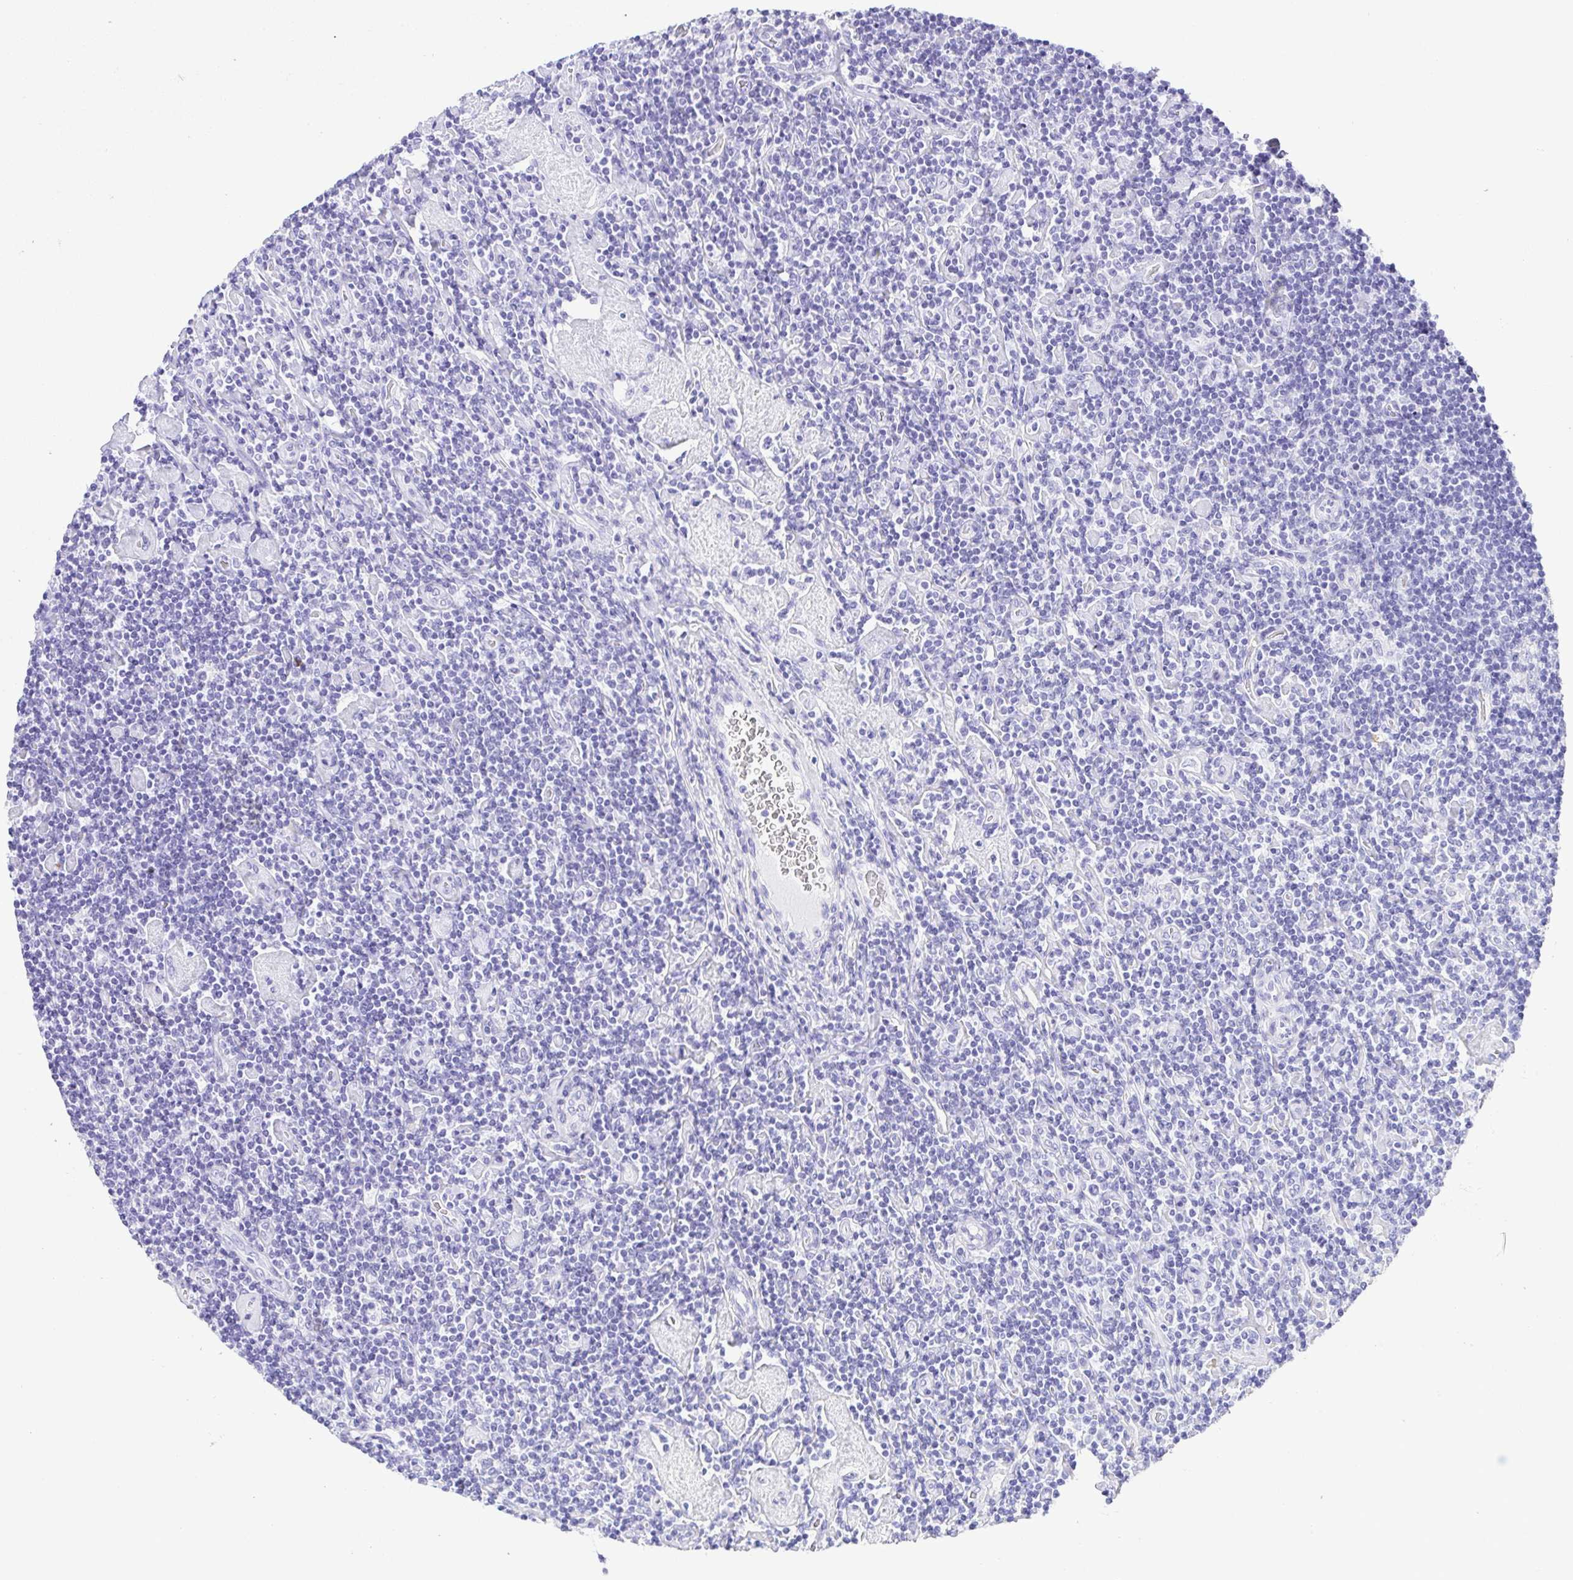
{"staining": {"intensity": "negative", "quantity": "none", "location": "none"}, "tissue": "lymphoma", "cell_type": "Tumor cells", "image_type": "cancer", "snomed": [{"axis": "morphology", "description": "Hodgkin's disease, NOS"}, {"axis": "topography", "description": "Lymph node"}], "caption": "Tumor cells are negative for protein expression in human lymphoma.", "gene": "CDSN", "patient": {"sex": "male", "age": 40}}